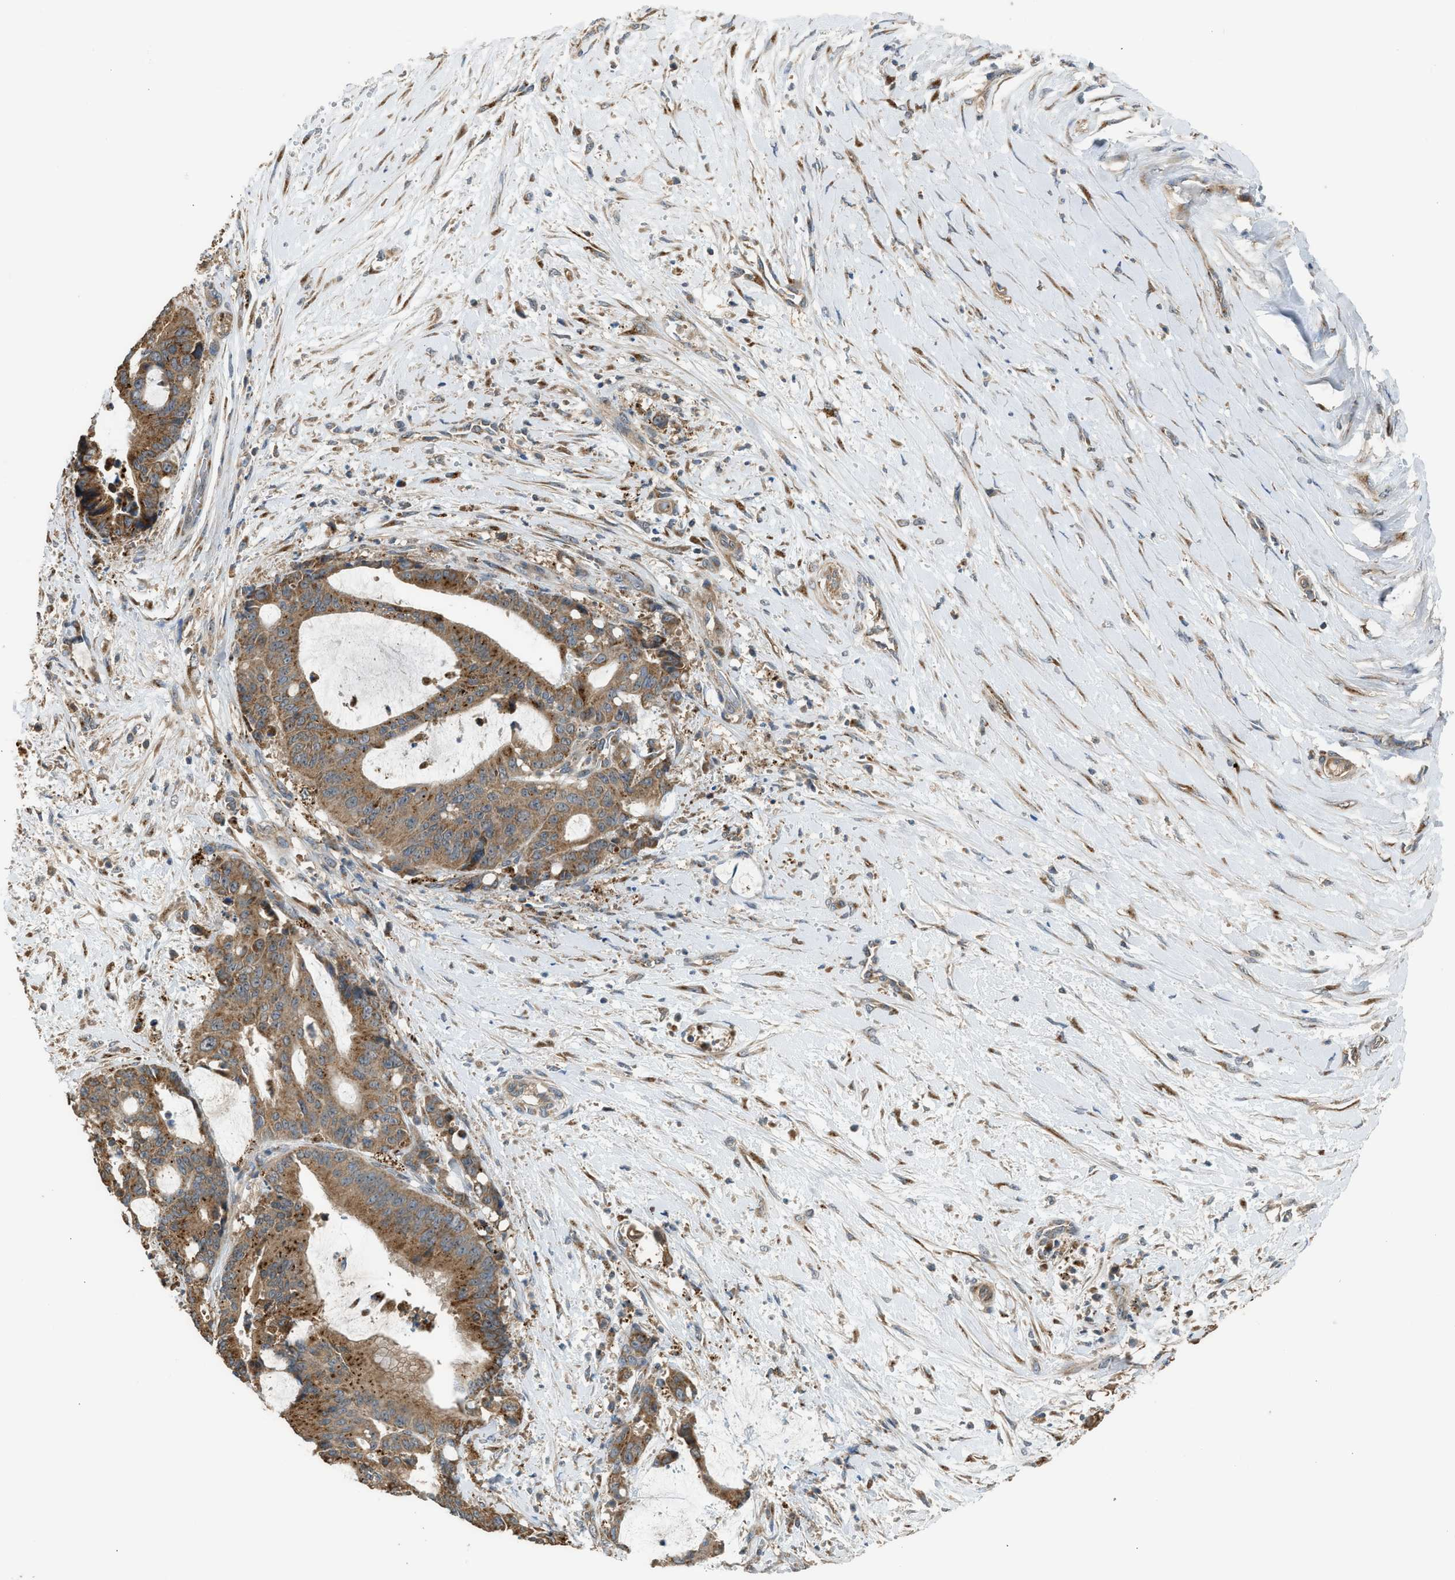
{"staining": {"intensity": "strong", "quantity": "25%-75%", "location": "cytoplasmic/membranous"}, "tissue": "liver cancer", "cell_type": "Tumor cells", "image_type": "cancer", "snomed": [{"axis": "morphology", "description": "Normal tissue, NOS"}, {"axis": "morphology", "description": "Cholangiocarcinoma"}, {"axis": "topography", "description": "Liver"}, {"axis": "topography", "description": "Peripheral nerve tissue"}], "caption": "IHC image of neoplastic tissue: human liver cancer stained using IHC shows high levels of strong protein expression localized specifically in the cytoplasmic/membranous of tumor cells, appearing as a cytoplasmic/membranous brown color.", "gene": "STARD3", "patient": {"sex": "female", "age": 73}}